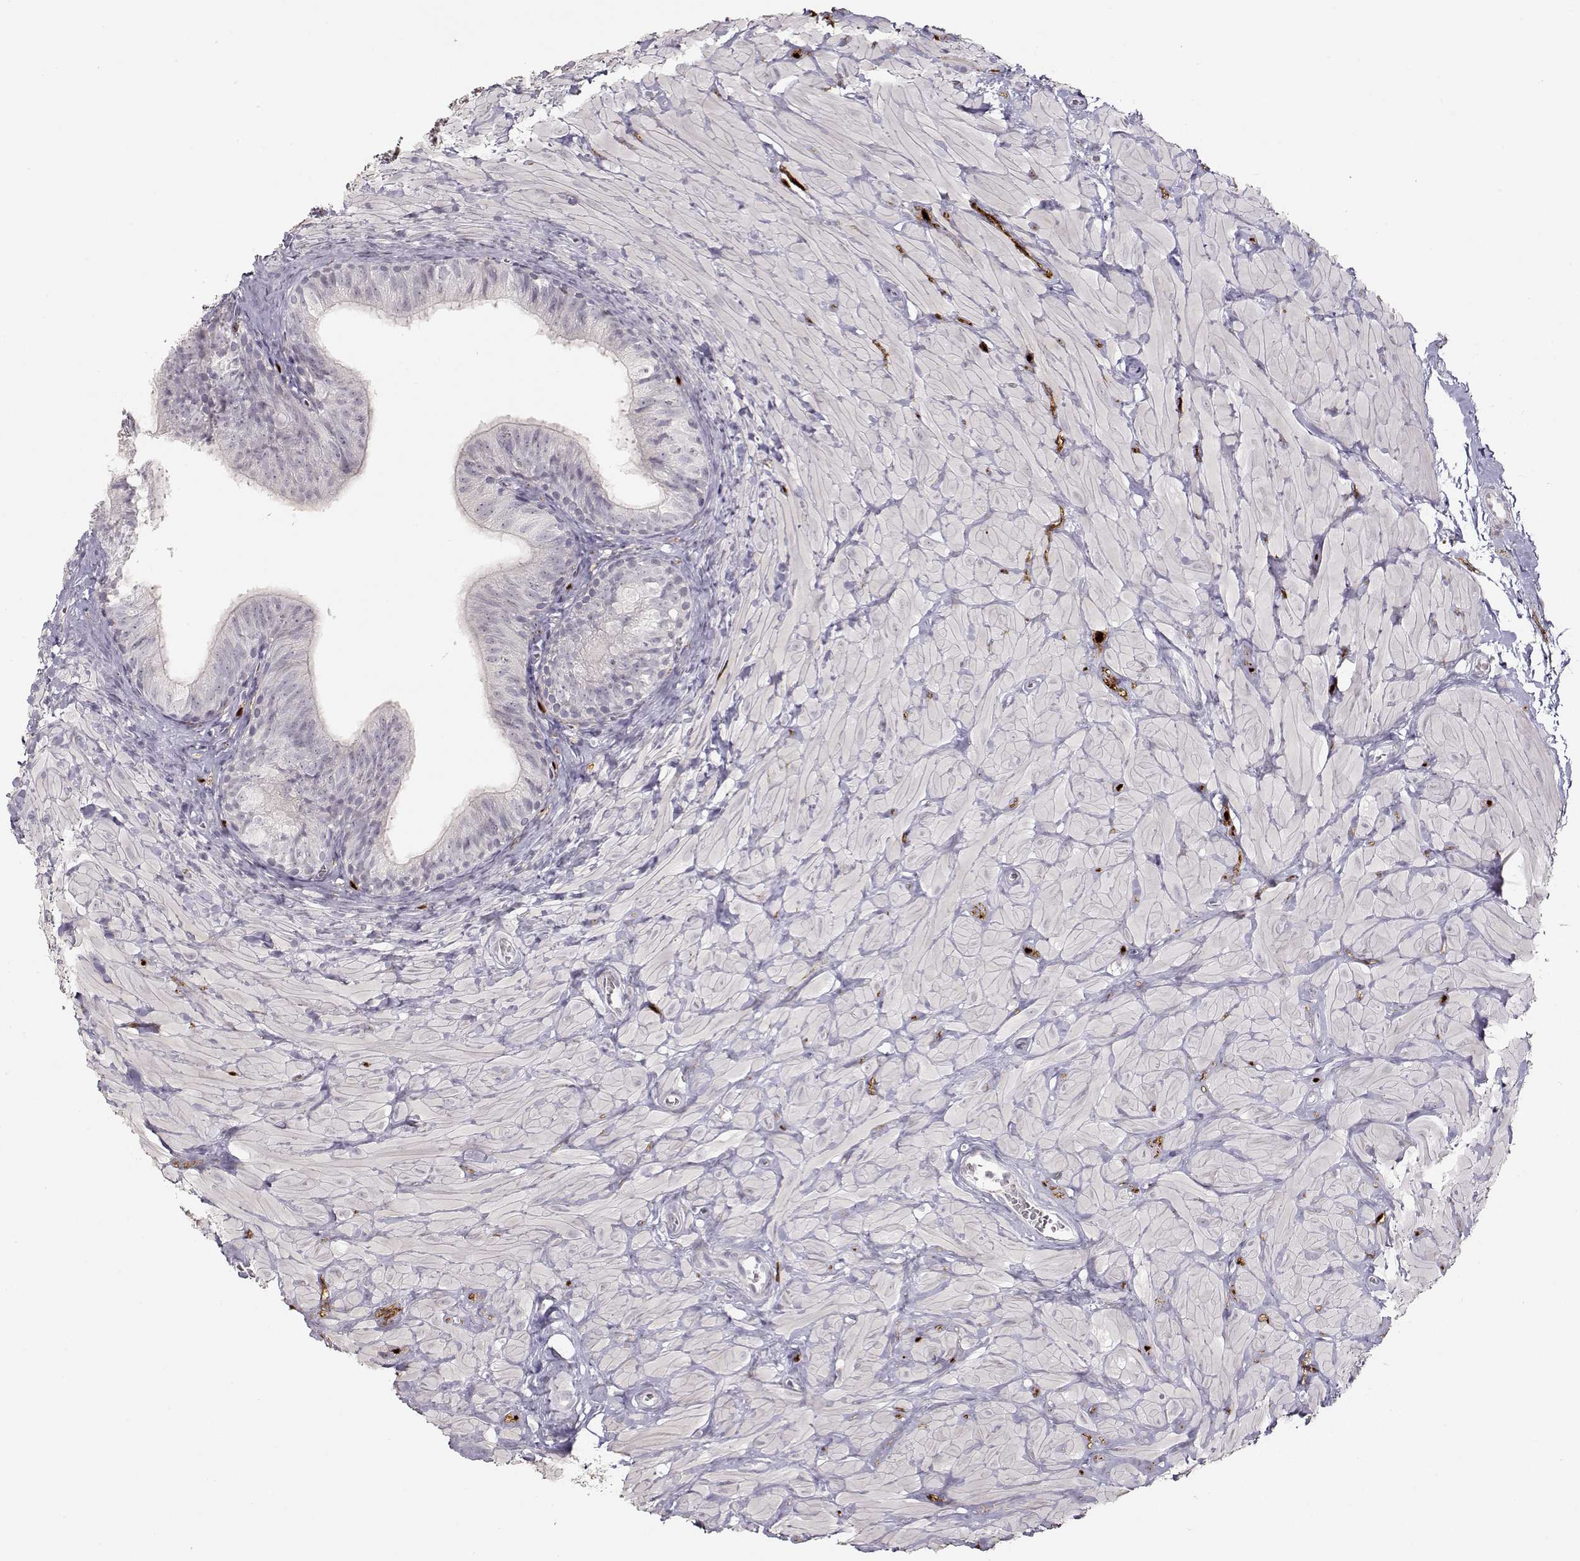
{"staining": {"intensity": "negative", "quantity": "none", "location": "none"}, "tissue": "epididymis", "cell_type": "Glandular cells", "image_type": "normal", "snomed": [{"axis": "morphology", "description": "Normal tissue, NOS"}, {"axis": "topography", "description": "Epididymis"}, {"axis": "topography", "description": "Vas deferens"}], "caption": "Micrograph shows no protein positivity in glandular cells of normal epididymis.", "gene": "S100B", "patient": {"sex": "male", "age": 23}}